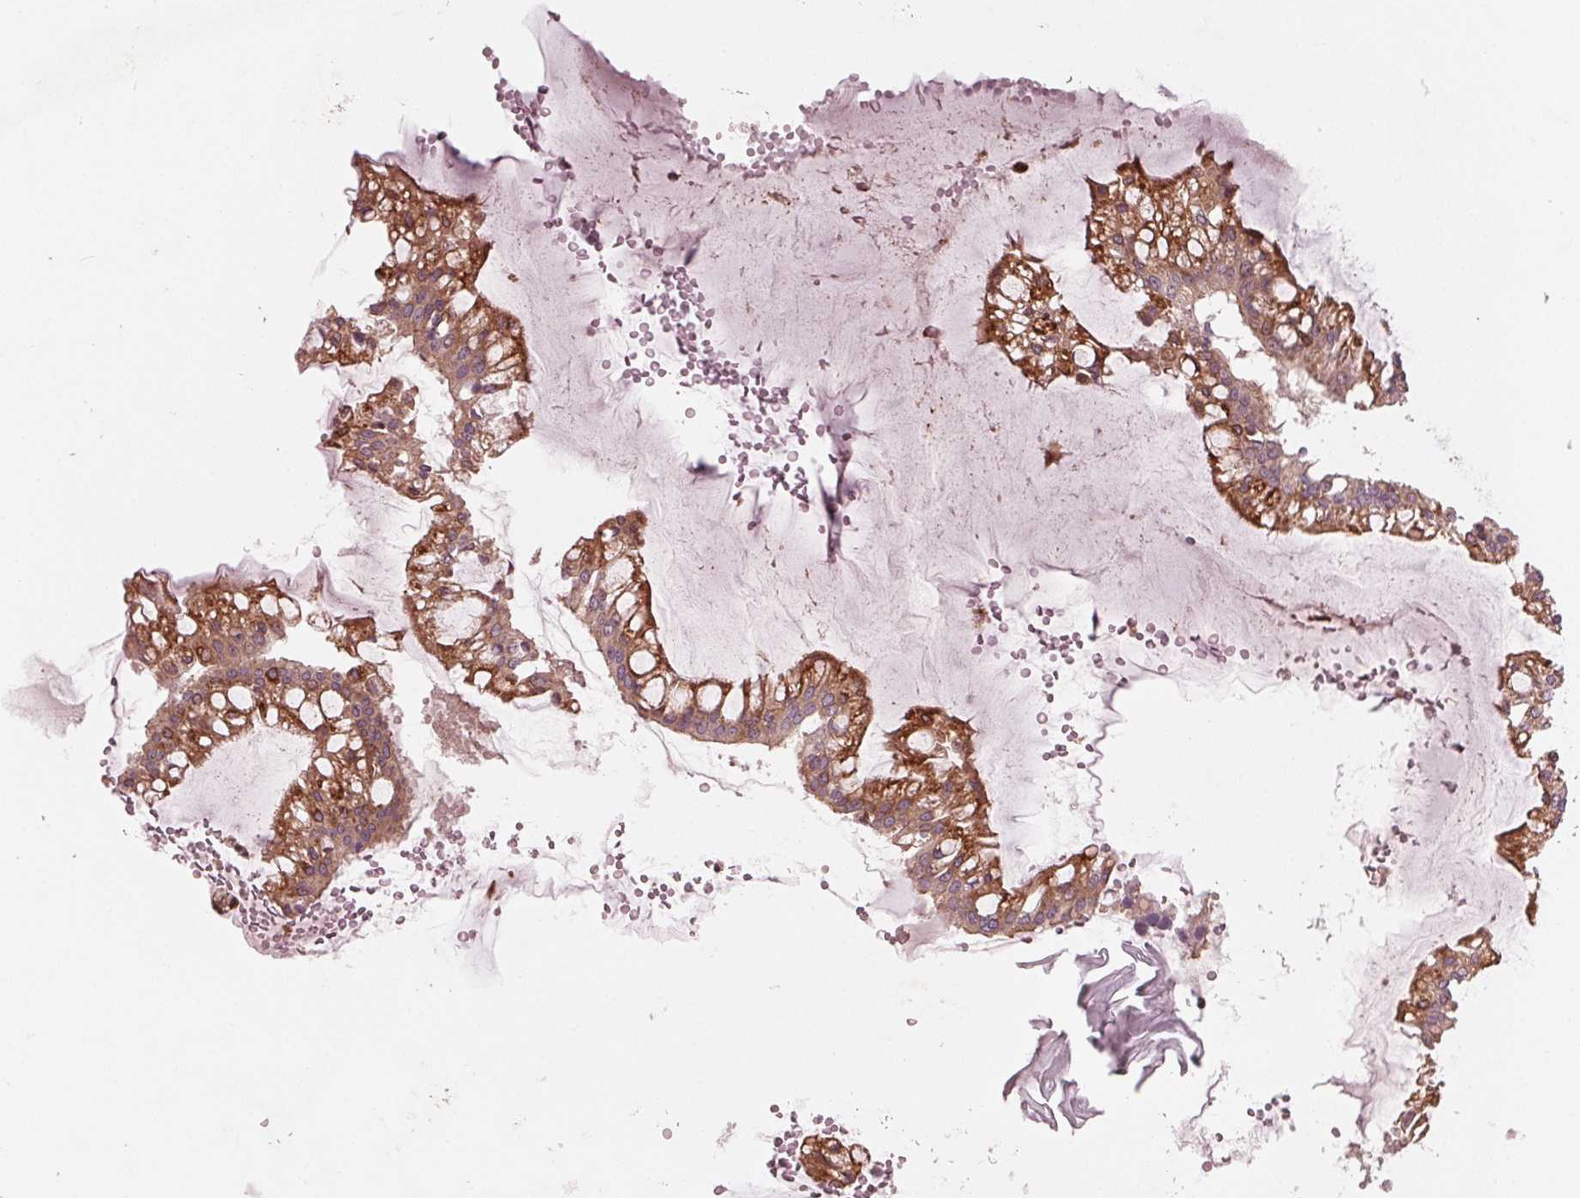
{"staining": {"intensity": "moderate", "quantity": ">75%", "location": "cytoplasmic/membranous"}, "tissue": "ovarian cancer", "cell_type": "Tumor cells", "image_type": "cancer", "snomed": [{"axis": "morphology", "description": "Cystadenocarcinoma, mucinous, NOS"}, {"axis": "topography", "description": "Ovary"}], "caption": "Brown immunohistochemical staining in human mucinous cystadenocarcinoma (ovarian) displays moderate cytoplasmic/membranous staining in about >75% of tumor cells.", "gene": "CMIP", "patient": {"sex": "female", "age": 73}}